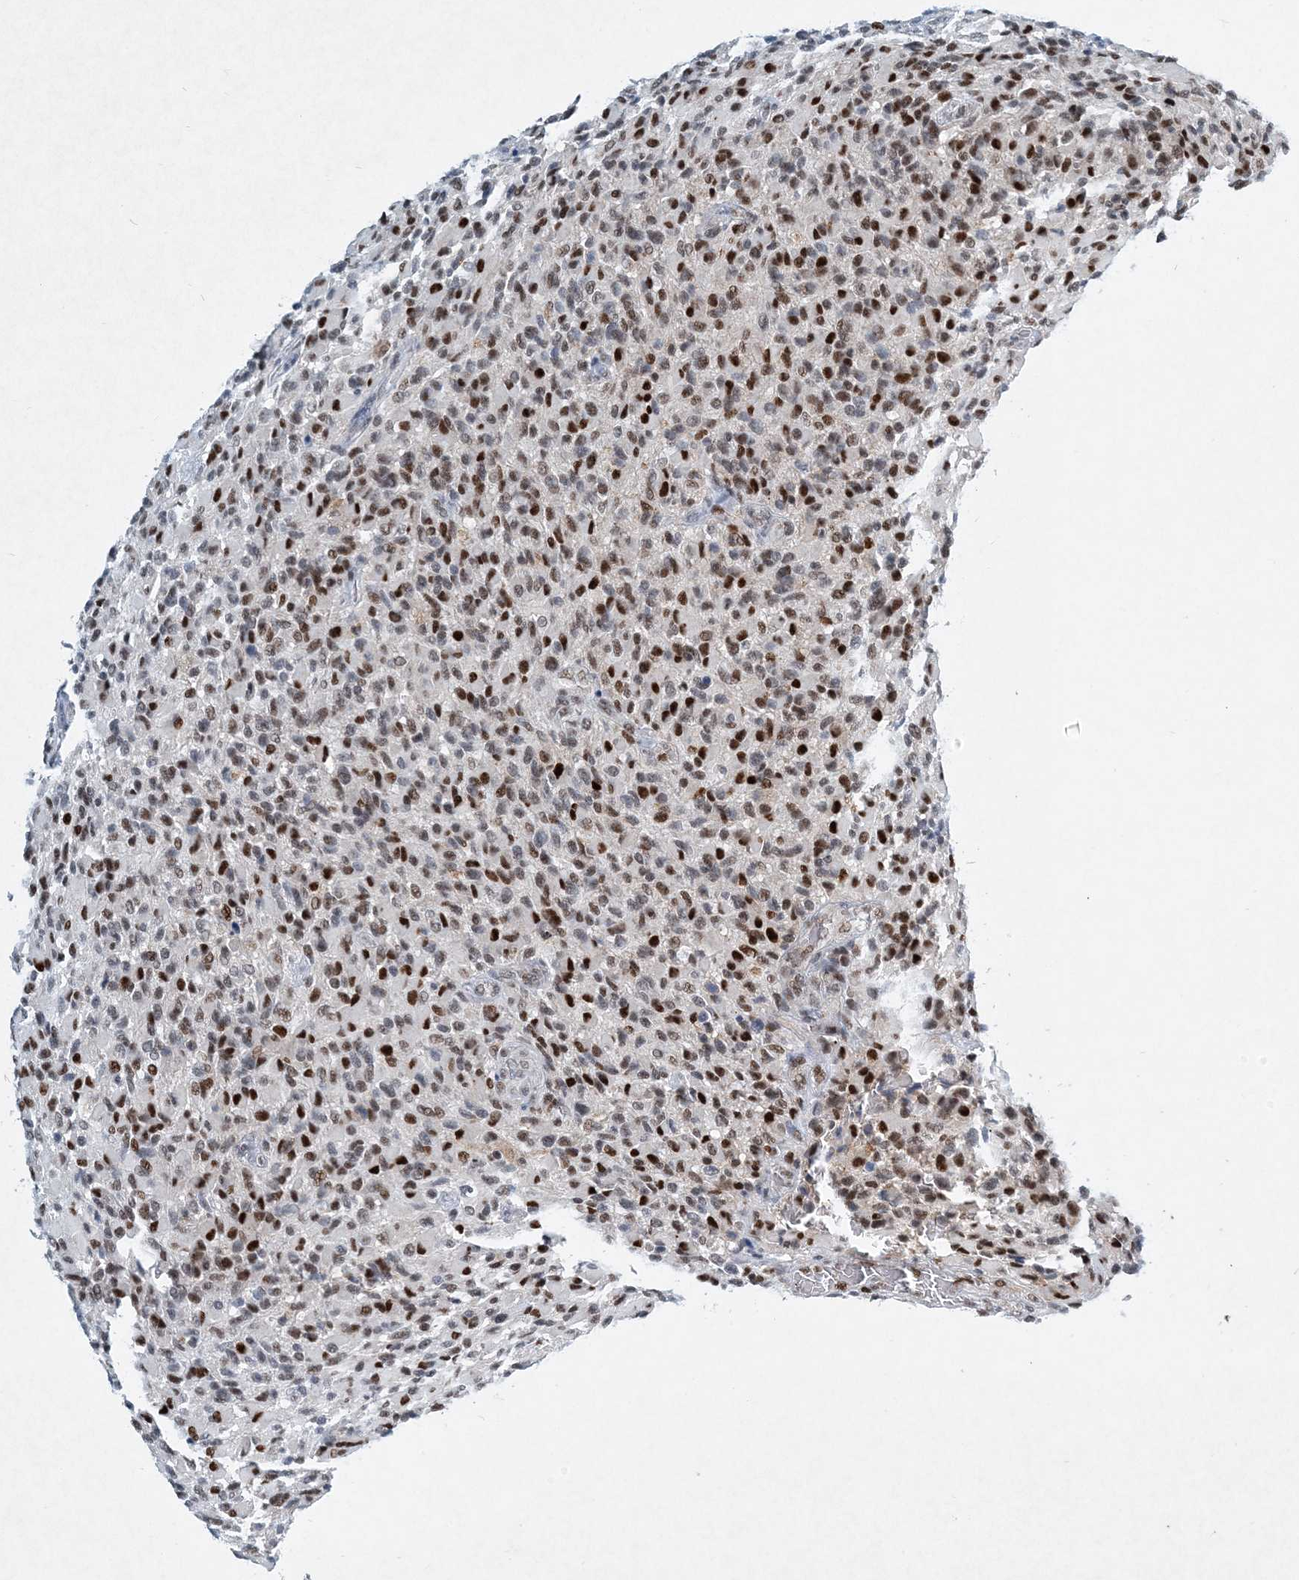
{"staining": {"intensity": "moderate", "quantity": ">75%", "location": "nuclear"}, "tissue": "glioma", "cell_type": "Tumor cells", "image_type": "cancer", "snomed": [{"axis": "morphology", "description": "Glioma, malignant, High grade"}, {"axis": "topography", "description": "Brain"}], "caption": "Moderate nuclear expression for a protein is appreciated in approximately >75% of tumor cells of glioma using IHC.", "gene": "KPNA4", "patient": {"sex": "male", "age": 71}}